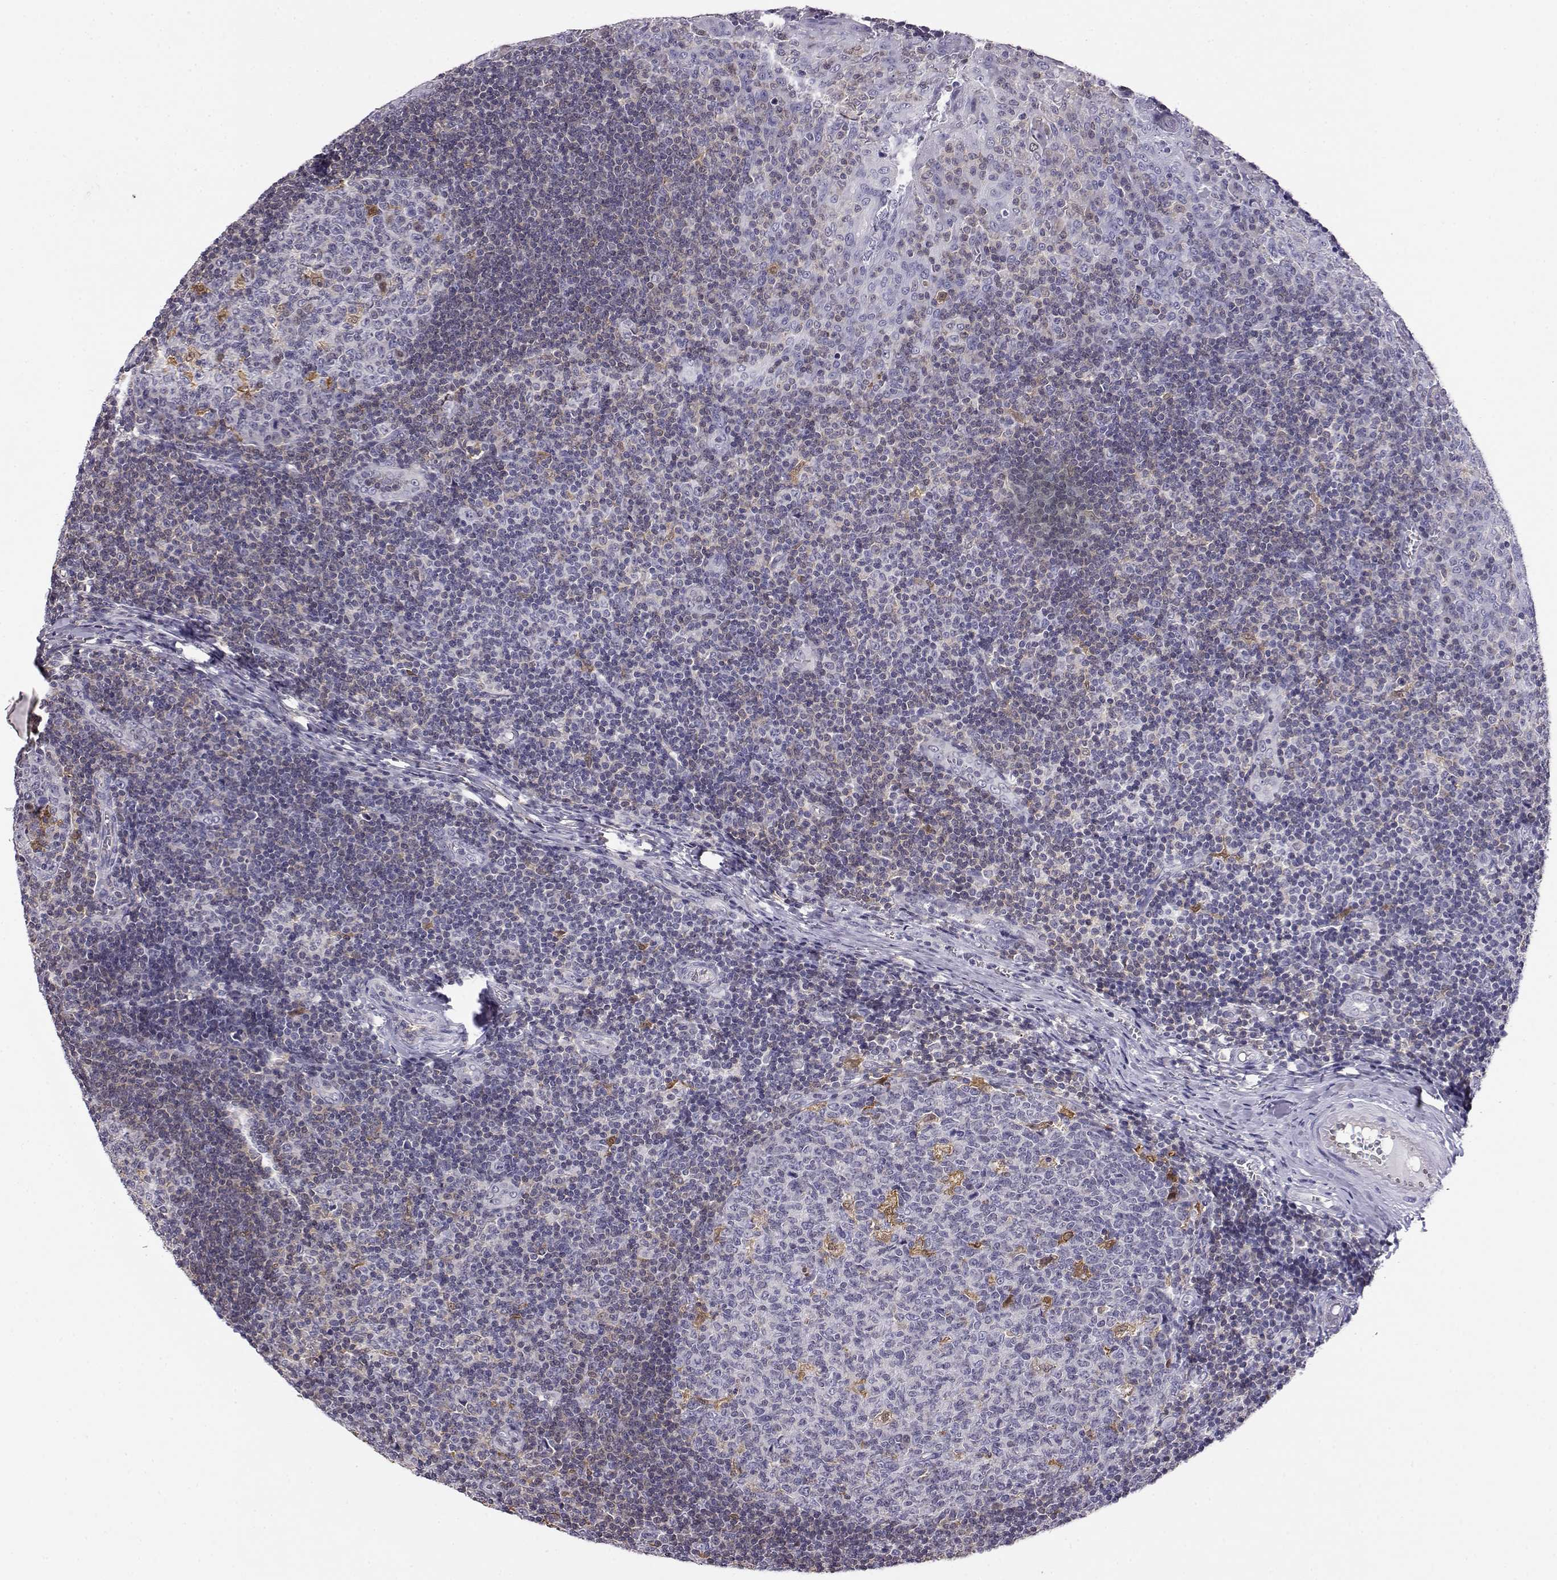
{"staining": {"intensity": "moderate", "quantity": "<25%", "location": "cytoplasmic/membranous"}, "tissue": "tonsil", "cell_type": "Germinal center cells", "image_type": "normal", "snomed": [{"axis": "morphology", "description": "Normal tissue, NOS"}, {"axis": "topography", "description": "Tonsil"}], "caption": "Moderate cytoplasmic/membranous protein expression is identified in approximately <25% of germinal center cells in tonsil.", "gene": "AKR1B1", "patient": {"sex": "female", "age": 13}}